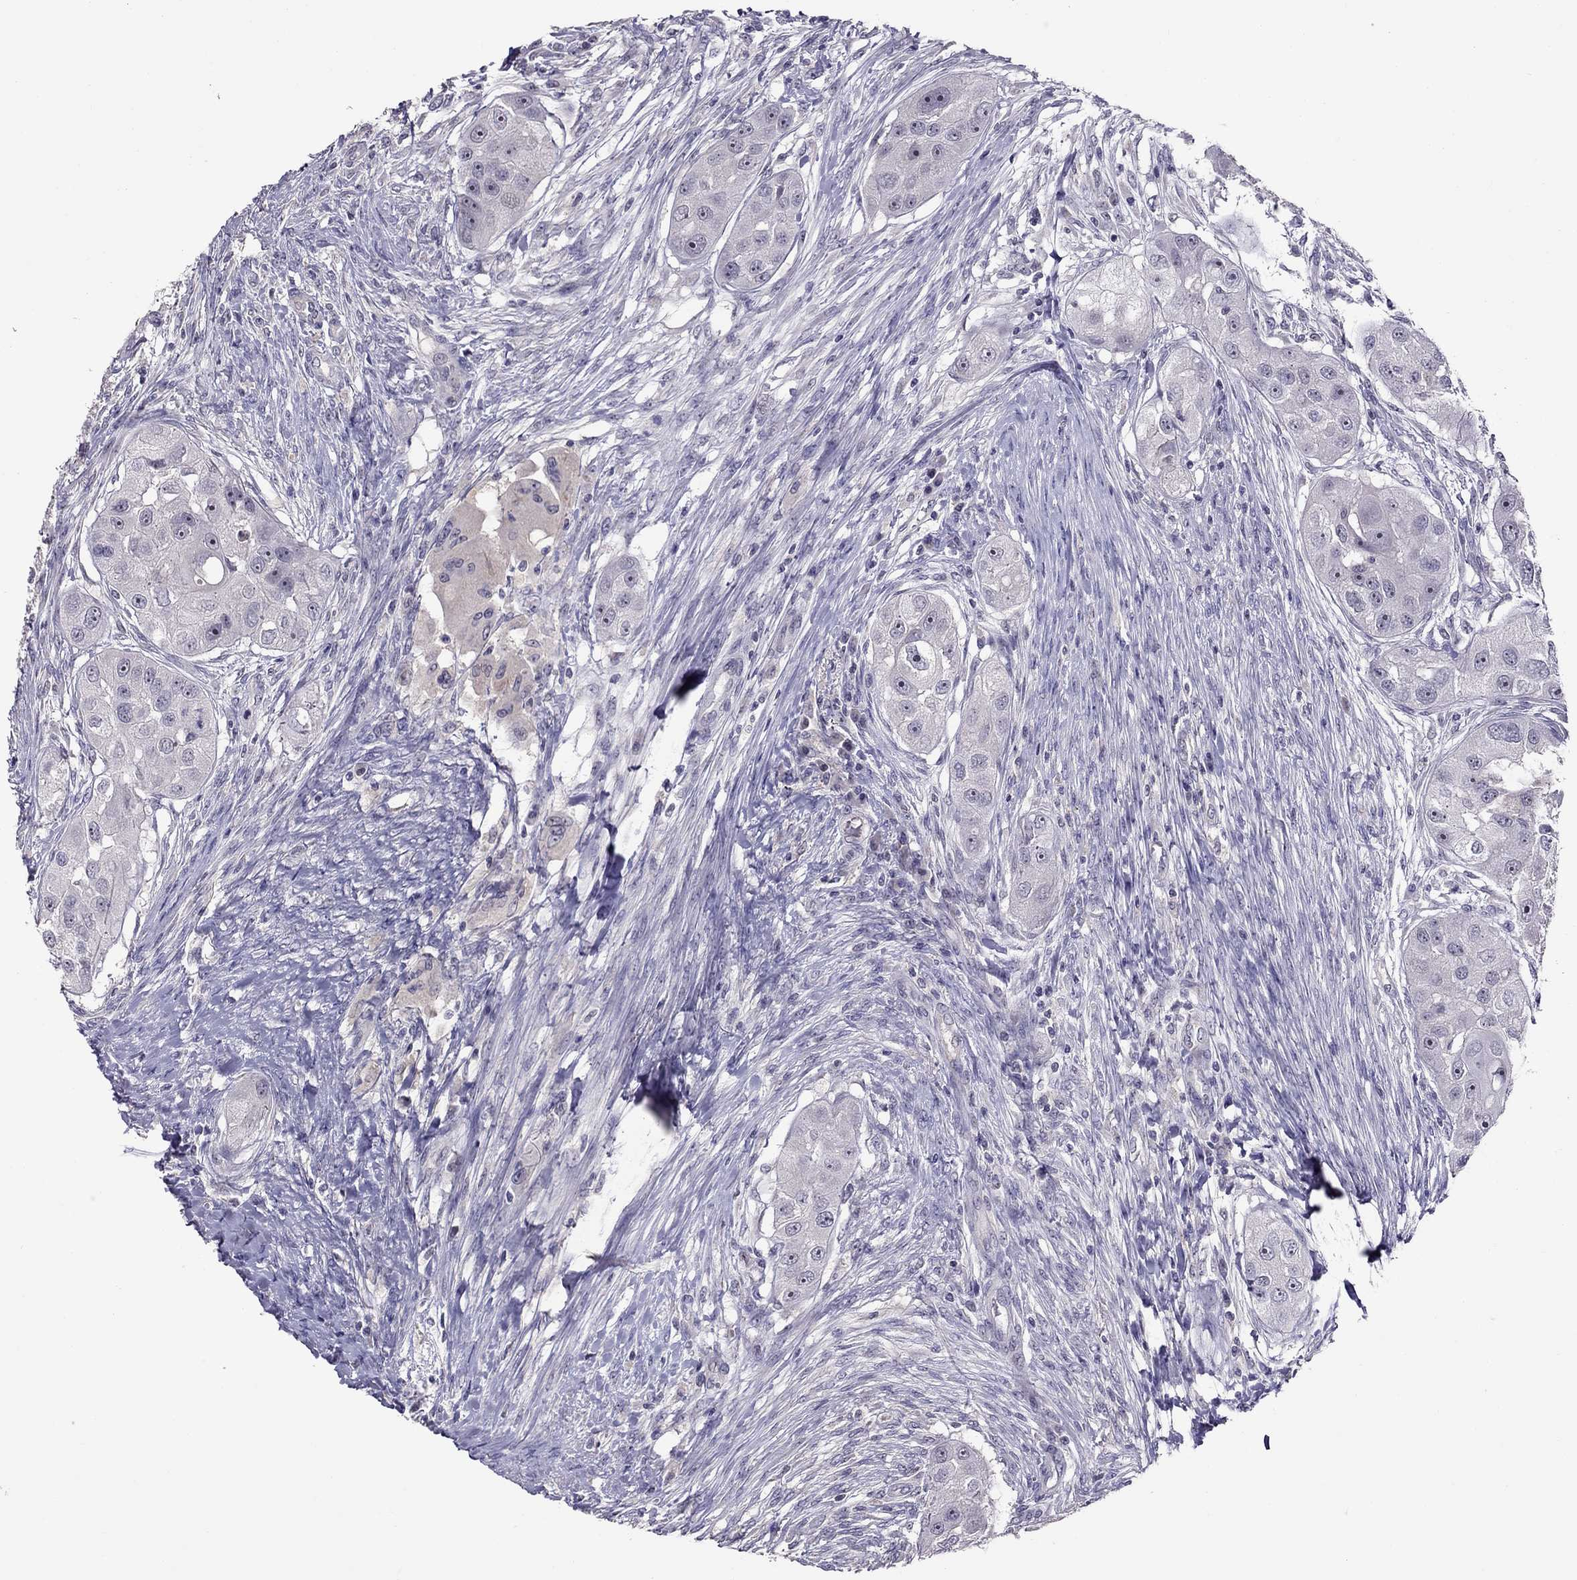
{"staining": {"intensity": "negative", "quantity": "none", "location": "none"}, "tissue": "head and neck cancer", "cell_type": "Tumor cells", "image_type": "cancer", "snomed": [{"axis": "morphology", "description": "Squamous cell carcinoma, NOS"}, {"axis": "topography", "description": "Head-Neck"}], "caption": "Squamous cell carcinoma (head and neck) stained for a protein using IHC demonstrates no expression tumor cells.", "gene": "LRRC46", "patient": {"sex": "male", "age": 51}}